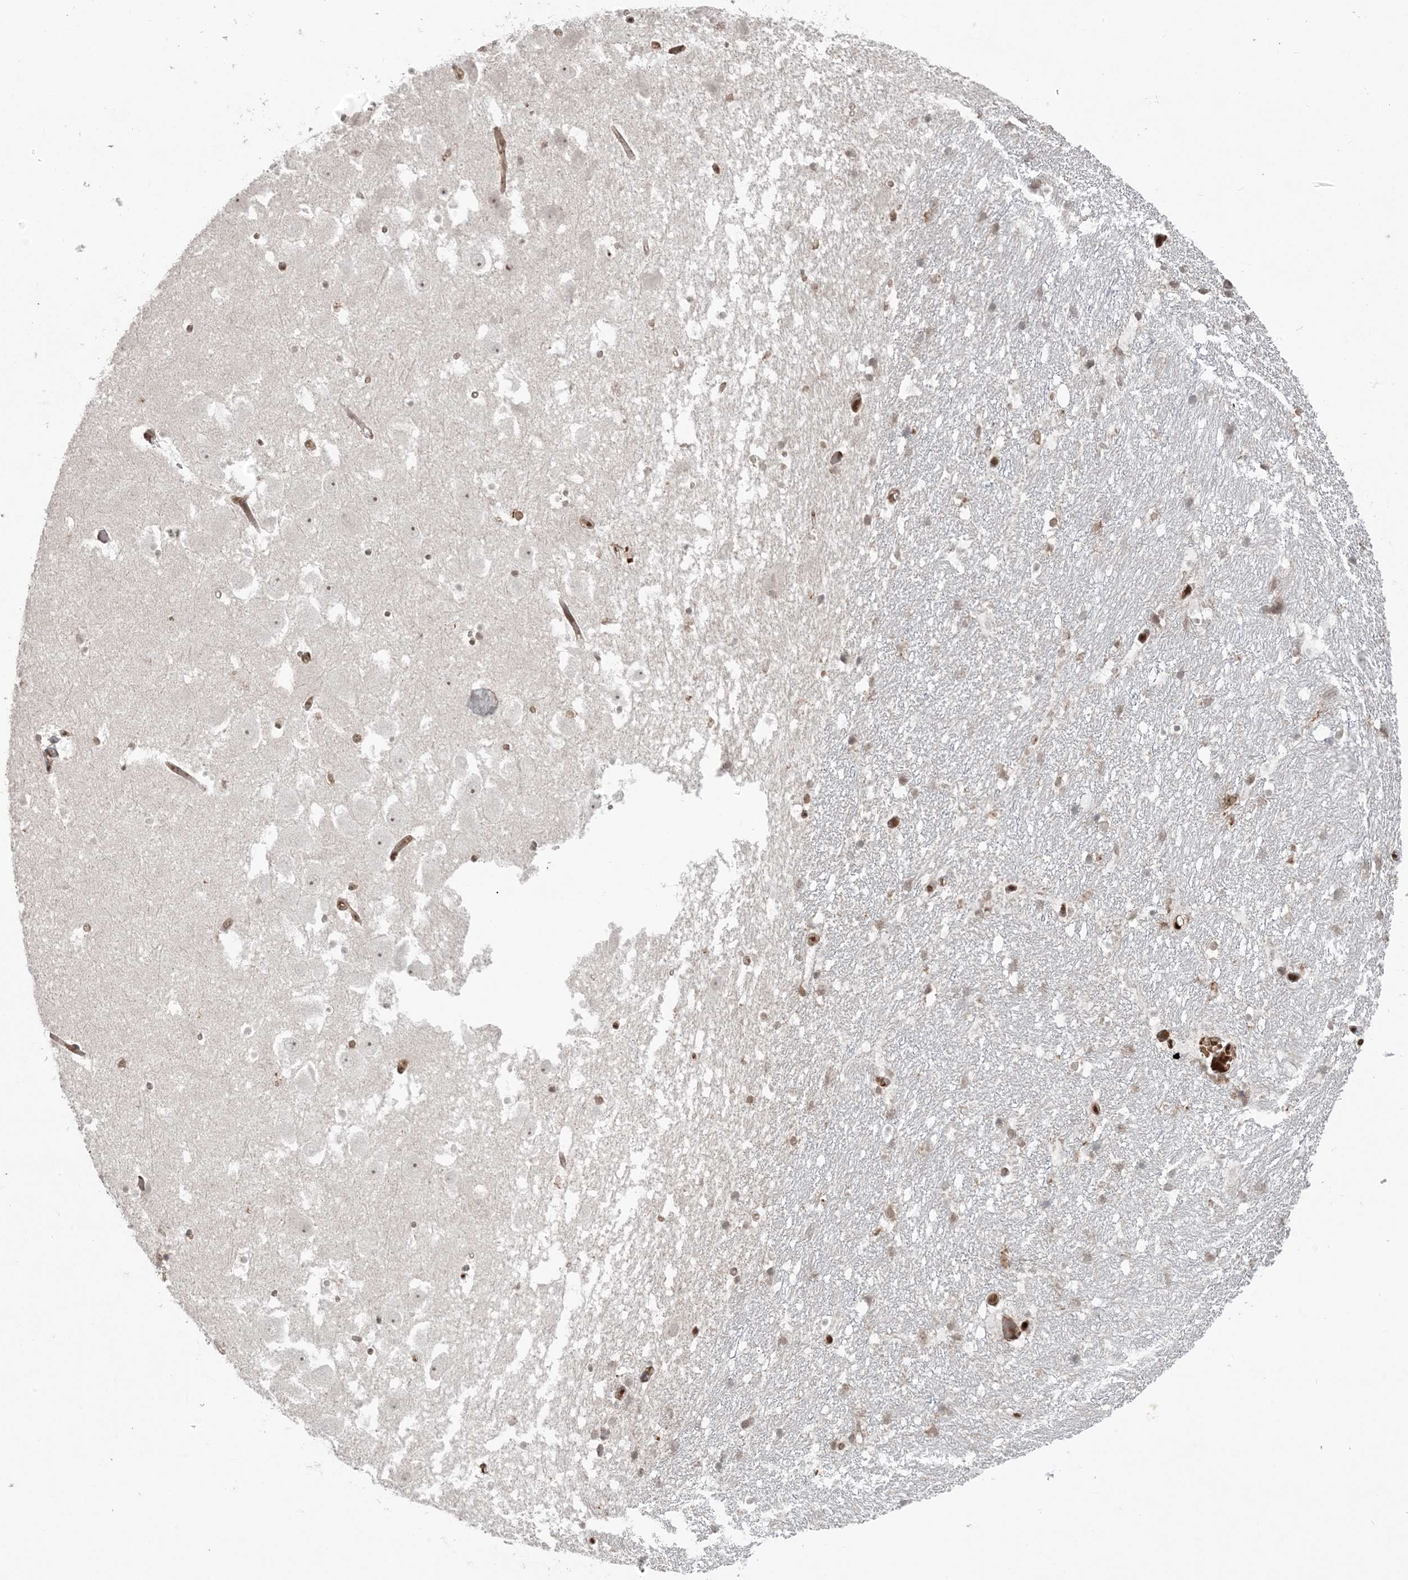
{"staining": {"intensity": "weak", "quantity": "25%-75%", "location": "cytoplasmic/membranous,nuclear"}, "tissue": "hippocampus", "cell_type": "Glial cells", "image_type": "normal", "snomed": [{"axis": "morphology", "description": "Normal tissue, NOS"}, {"axis": "topography", "description": "Hippocampus"}], "caption": "Human hippocampus stained for a protein (brown) exhibits weak cytoplasmic/membranous,nuclear positive expression in about 25%-75% of glial cells.", "gene": "DDX19B", "patient": {"sex": "female", "age": 52}}